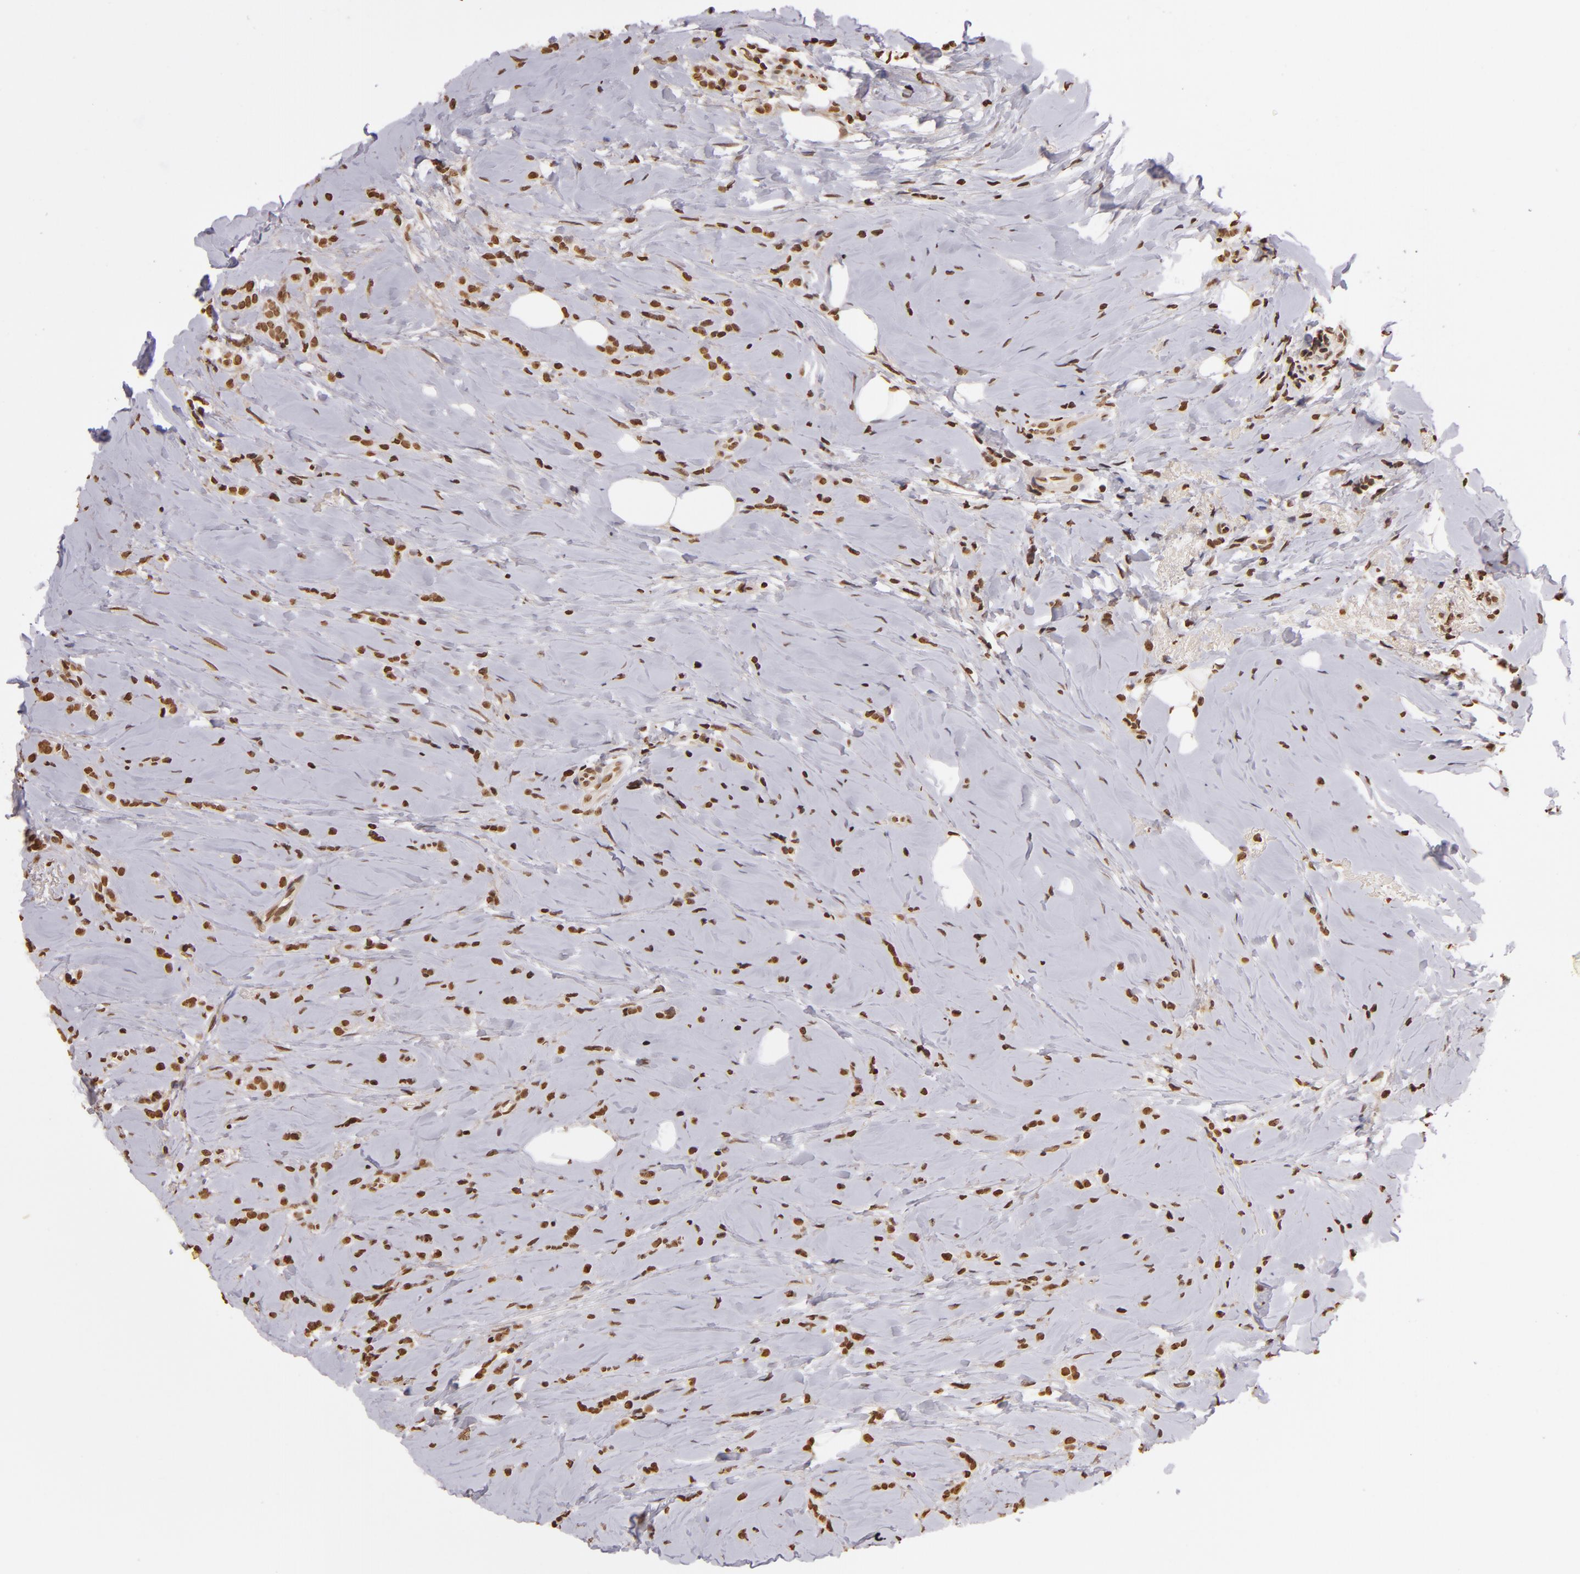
{"staining": {"intensity": "moderate", "quantity": ">75%", "location": "nuclear"}, "tissue": "breast cancer", "cell_type": "Tumor cells", "image_type": "cancer", "snomed": [{"axis": "morphology", "description": "Lobular carcinoma"}, {"axis": "topography", "description": "Breast"}], "caption": "Moderate nuclear staining is seen in about >75% of tumor cells in breast lobular carcinoma. Immunohistochemistry stains the protein of interest in brown and the nuclei are stained blue.", "gene": "THRB", "patient": {"sex": "female", "age": 64}}